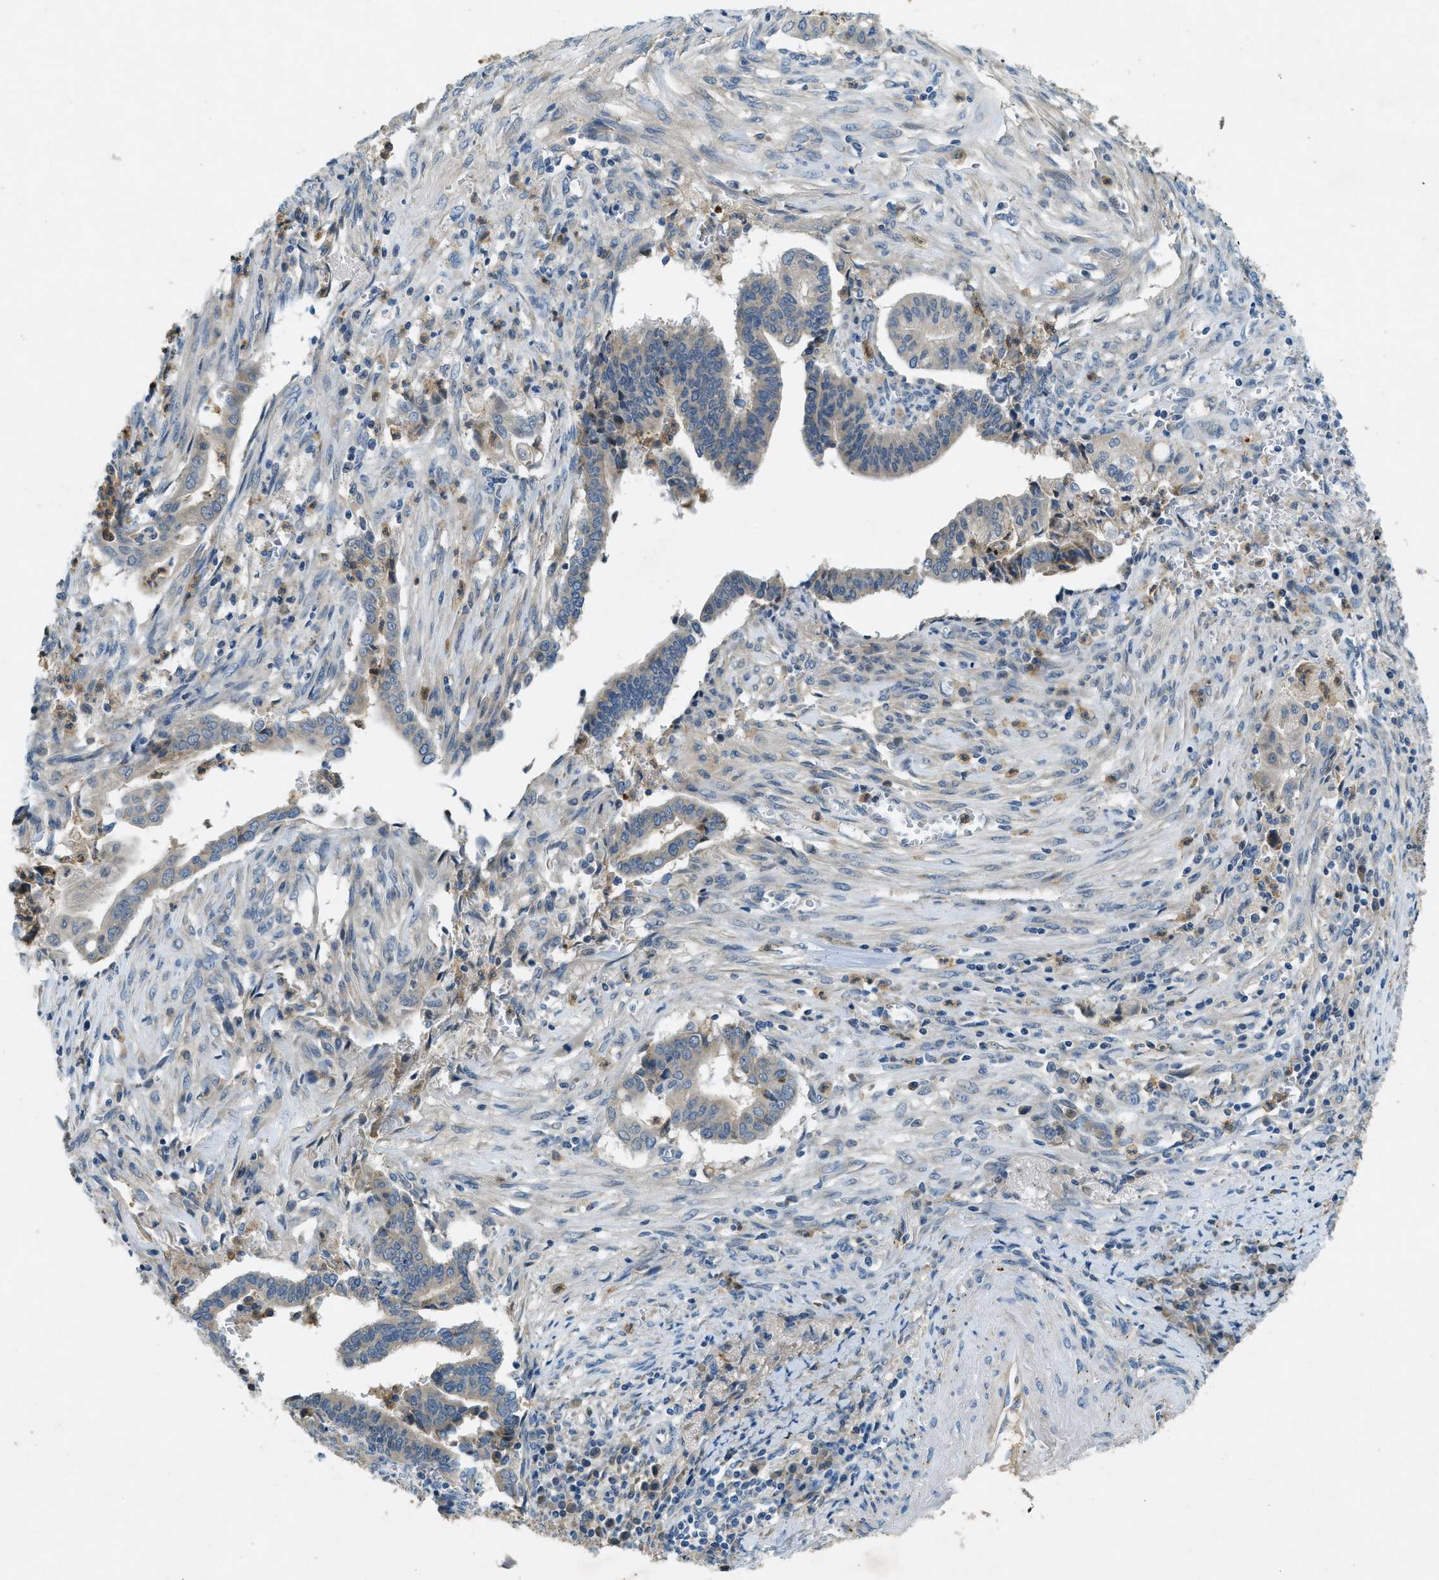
{"staining": {"intensity": "negative", "quantity": "none", "location": "none"}, "tissue": "cervical cancer", "cell_type": "Tumor cells", "image_type": "cancer", "snomed": [{"axis": "morphology", "description": "Adenocarcinoma, NOS"}, {"axis": "topography", "description": "Cervix"}], "caption": "A high-resolution micrograph shows immunohistochemistry staining of cervical cancer (adenocarcinoma), which shows no significant staining in tumor cells. (DAB (3,3'-diaminobenzidine) immunohistochemistry, high magnification).", "gene": "SNX14", "patient": {"sex": "female", "age": 44}}